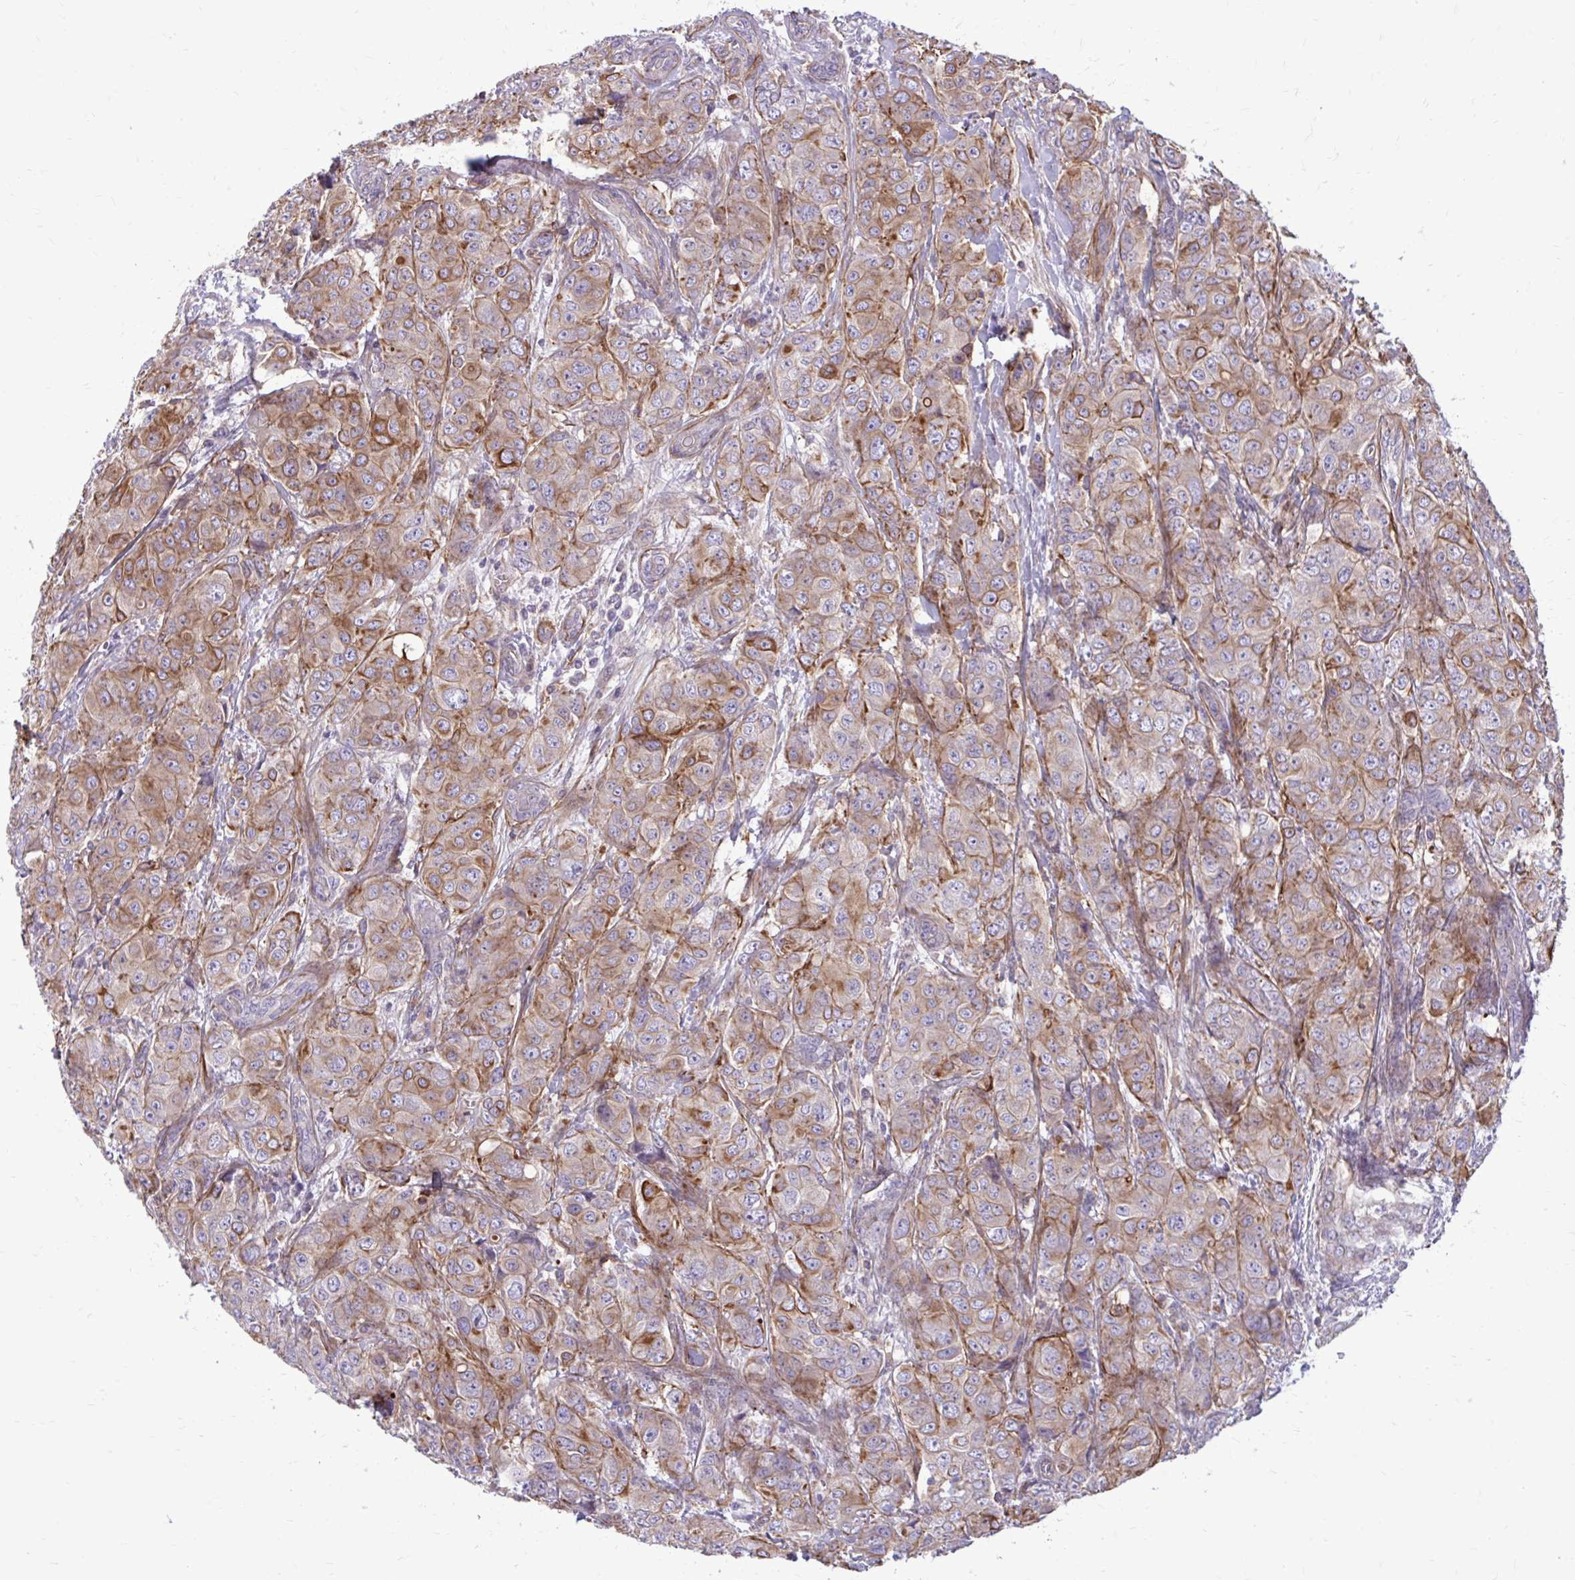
{"staining": {"intensity": "moderate", "quantity": "25%-75%", "location": "cytoplasmic/membranous"}, "tissue": "breast cancer", "cell_type": "Tumor cells", "image_type": "cancer", "snomed": [{"axis": "morphology", "description": "Duct carcinoma"}, {"axis": "topography", "description": "Breast"}], "caption": "Immunohistochemical staining of human invasive ductal carcinoma (breast) shows moderate cytoplasmic/membranous protein positivity in about 25%-75% of tumor cells.", "gene": "FAP", "patient": {"sex": "female", "age": 43}}